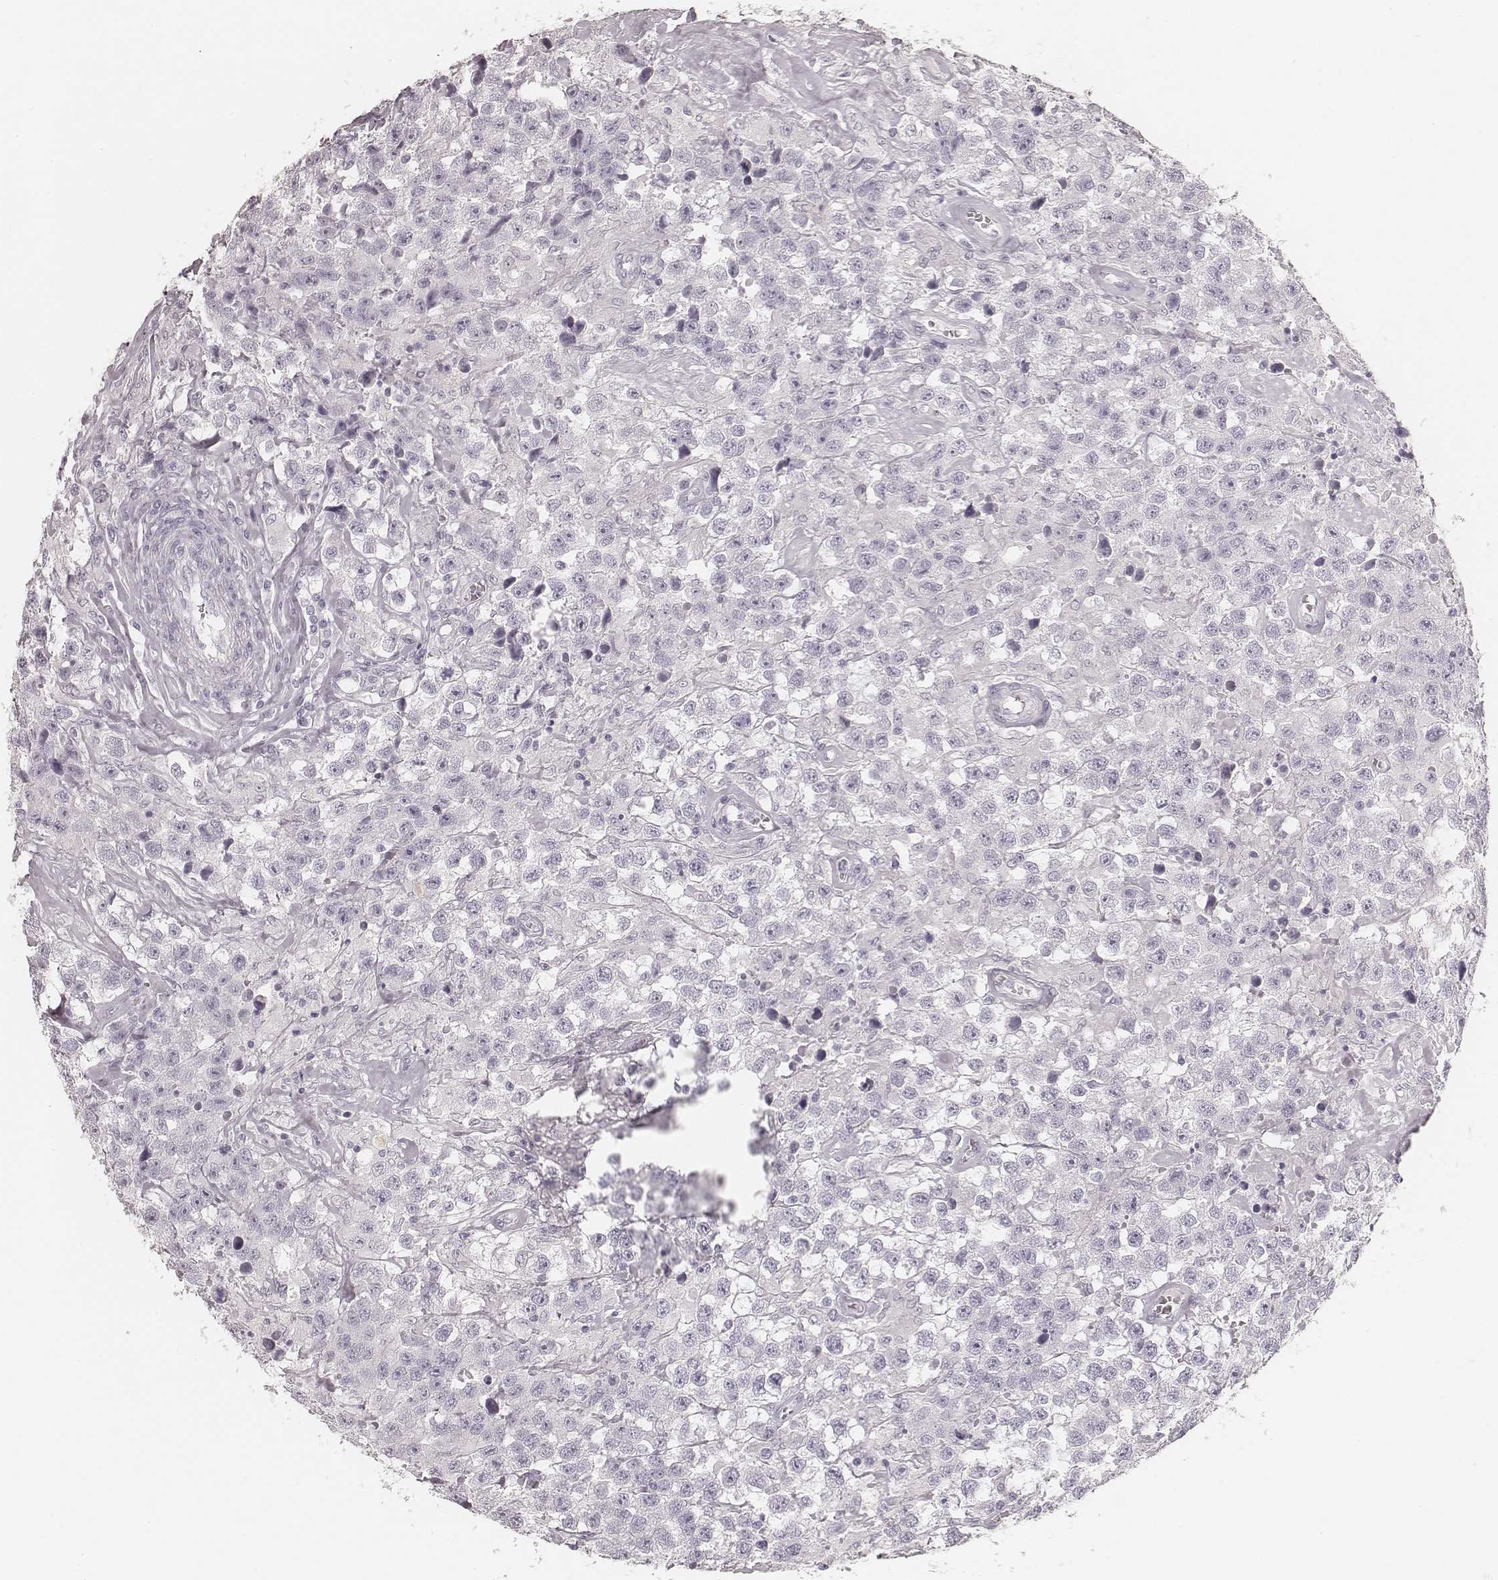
{"staining": {"intensity": "negative", "quantity": "none", "location": "none"}, "tissue": "testis cancer", "cell_type": "Tumor cells", "image_type": "cancer", "snomed": [{"axis": "morphology", "description": "Seminoma, NOS"}, {"axis": "topography", "description": "Testis"}], "caption": "The micrograph shows no significant positivity in tumor cells of testis seminoma.", "gene": "KRT31", "patient": {"sex": "male", "age": 43}}